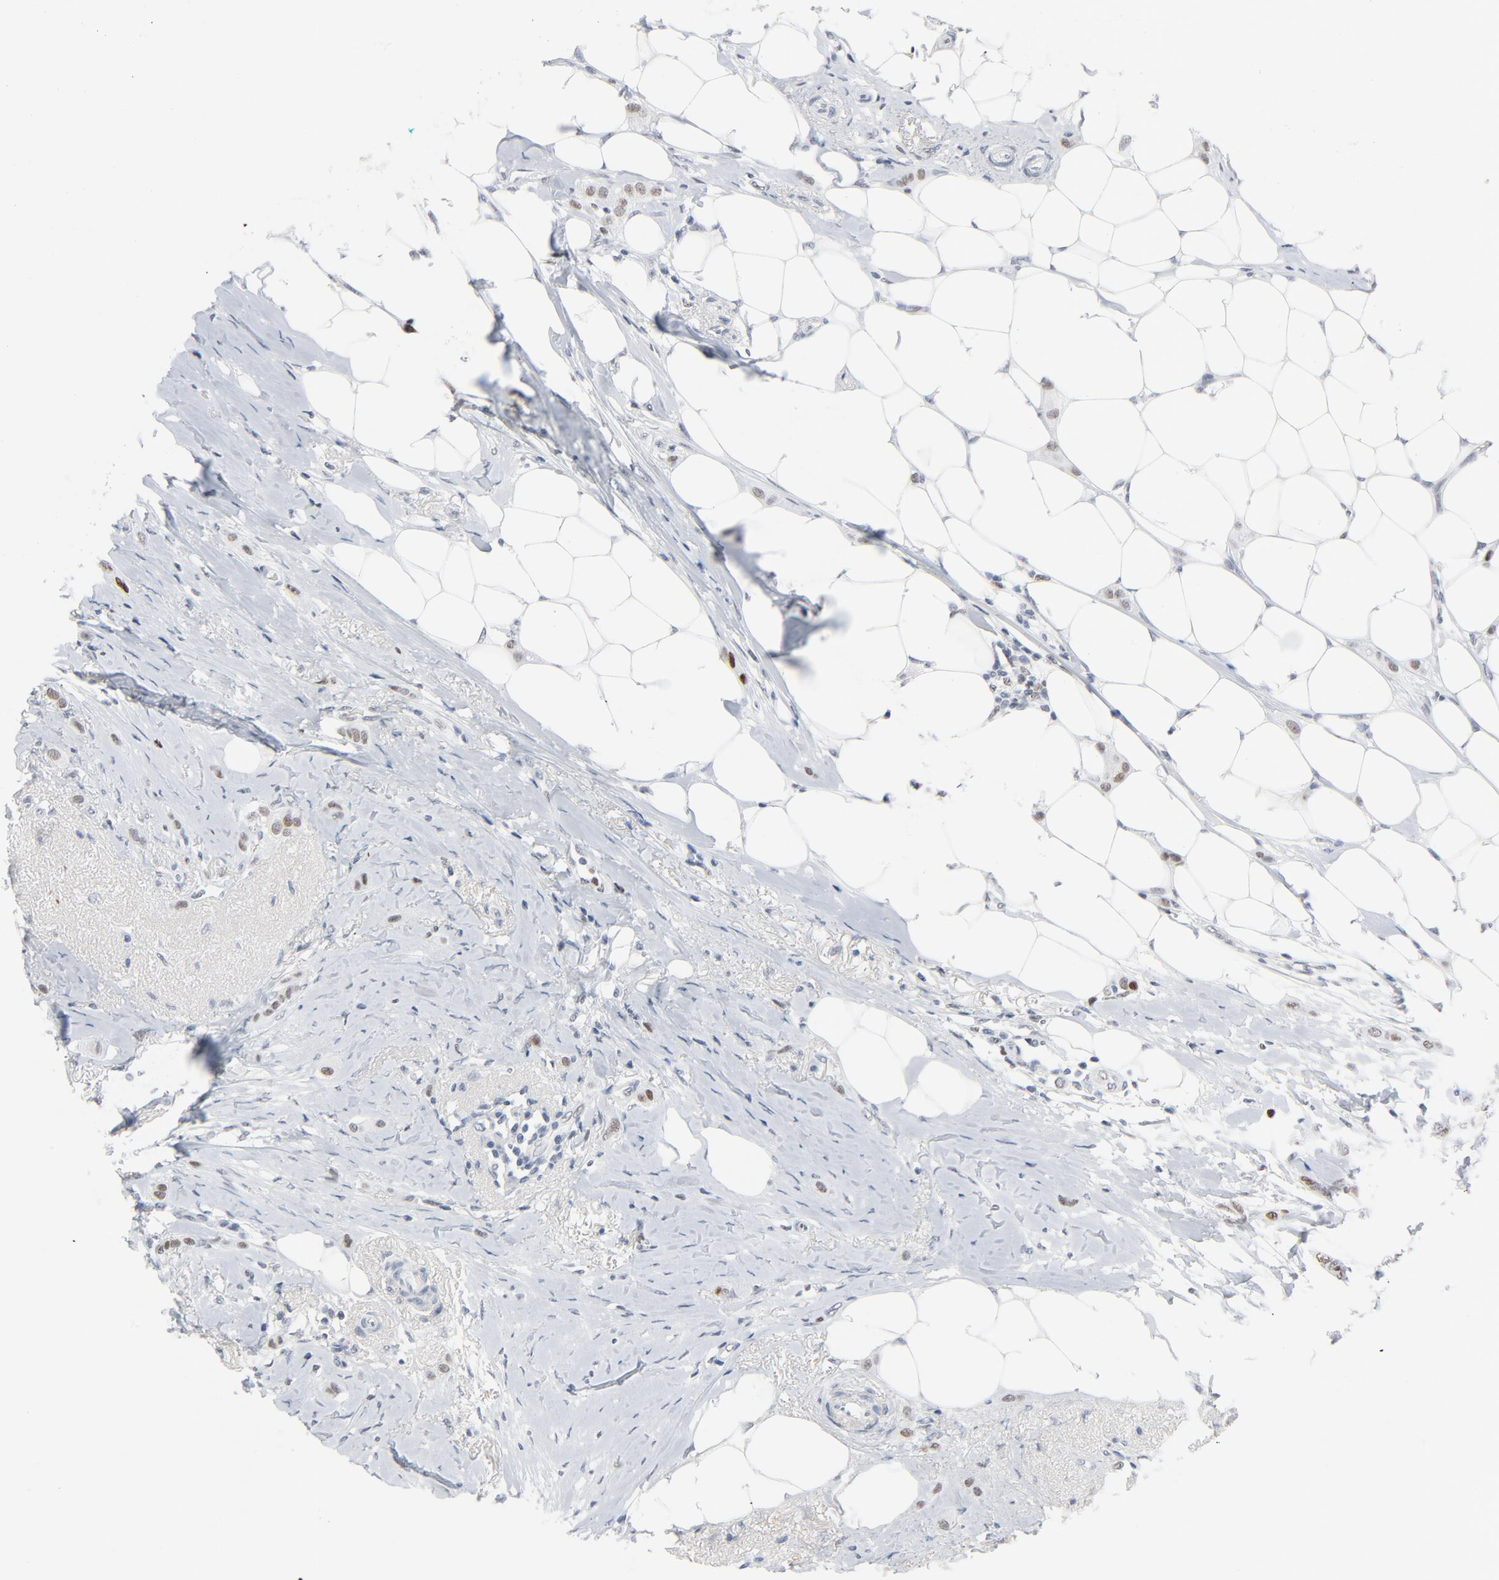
{"staining": {"intensity": "weak", "quantity": ">75%", "location": "nuclear"}, "tissue": "breast cancer", "cell_type": "Tumor cells", "image_type": "cancer", "snomed": [{"axis": "morphology", "description": "Lobular carcinoma"}, {"axis": "topography", "description": "Breast"}], "caption": "This is an image of immunohistochemistry staining of breast lobular carcinoma, which shows weak expression in the nuclear of tumor cells.", "gene": "POLD1", "patient": {"sex": "female", "age": 55}}